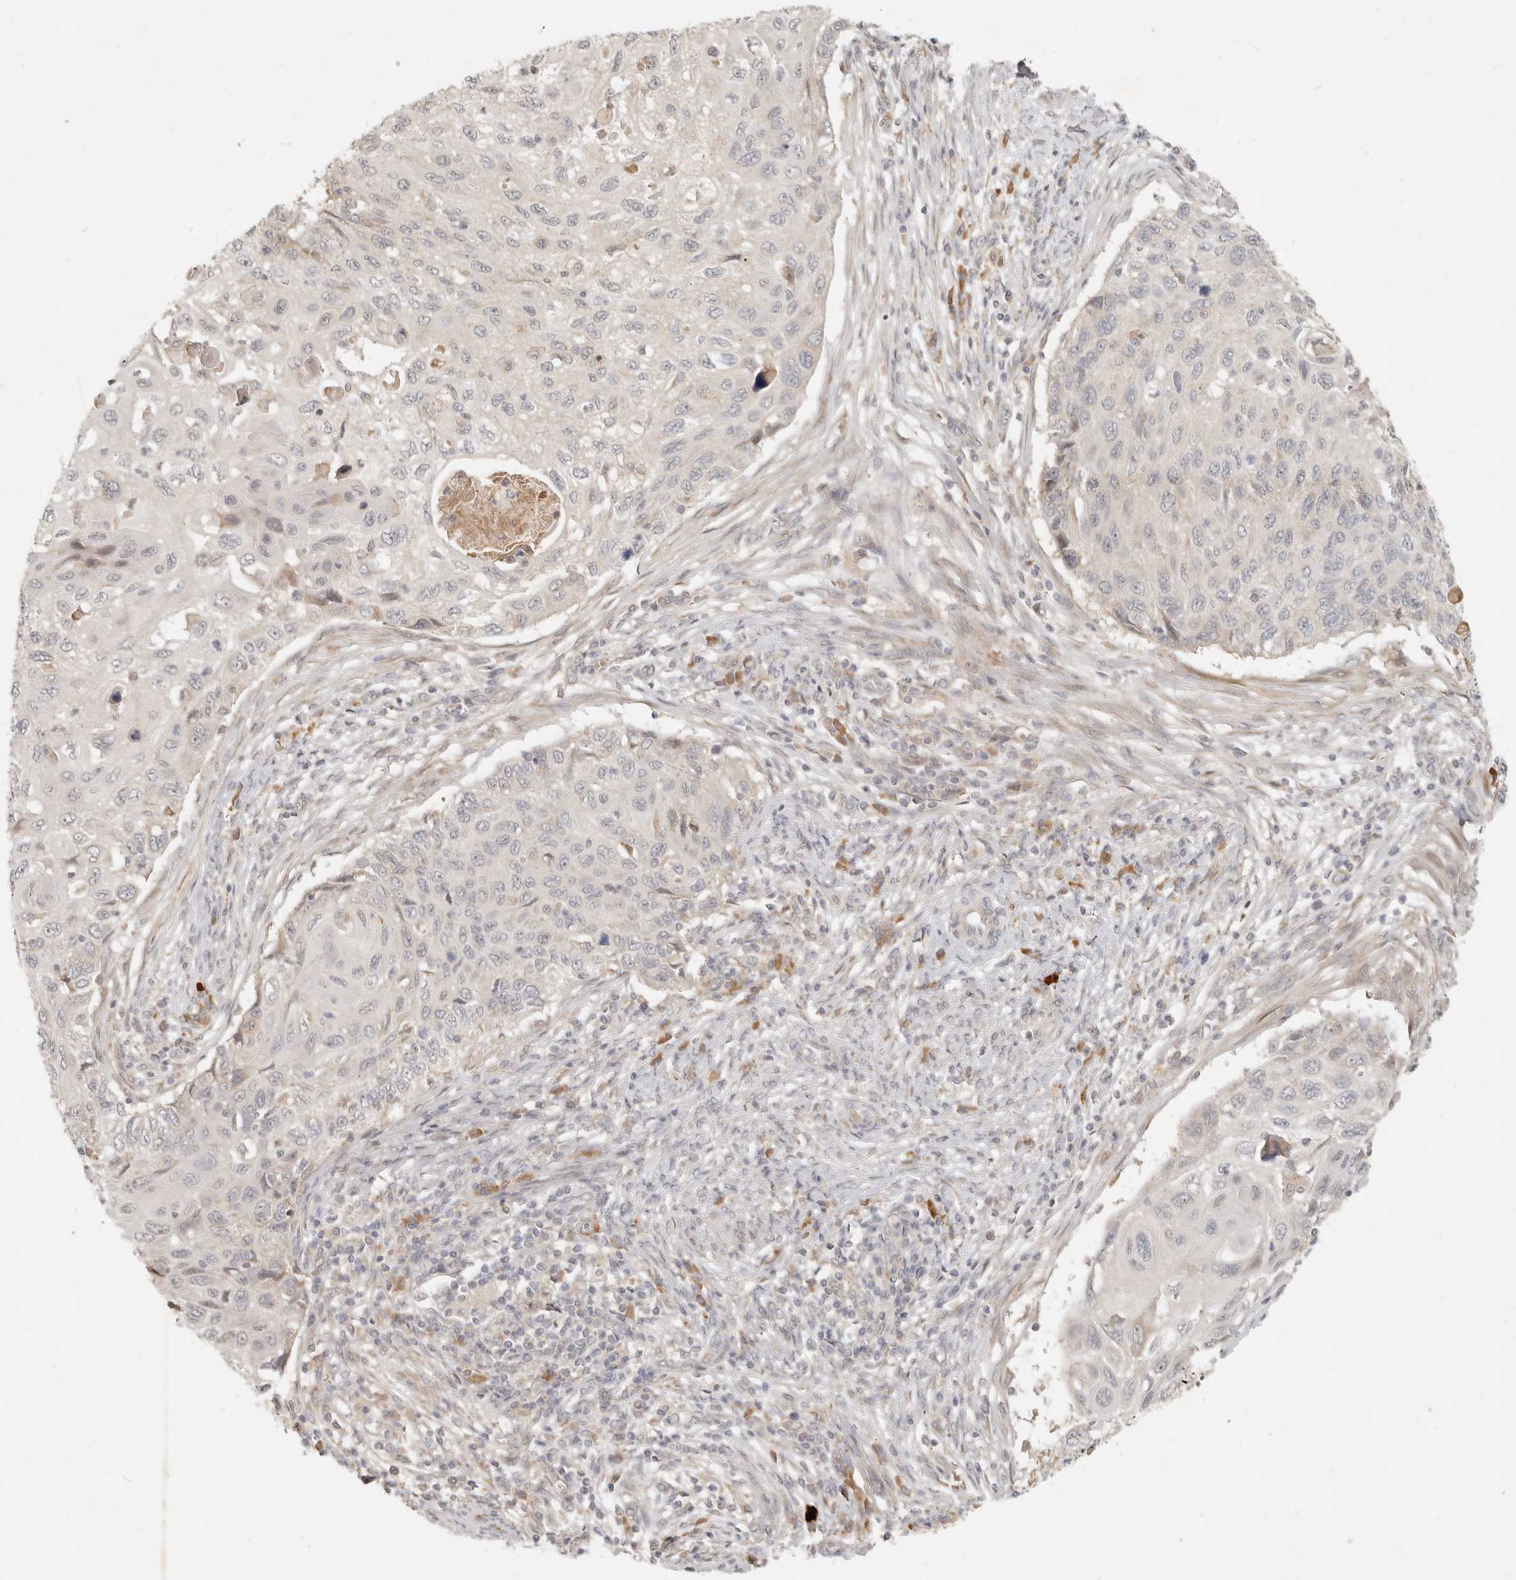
{"staining": {"intensity": "negative", "quantity": "none", "location": "none"}, "tissue": "cervical cancer", "cell_type": "Tumor cells", "image_type": "cancer", "snomed": [{"axis": "morphology", "description": "Squamous cell carcinoma, NOS"}, {"axis": "topography", "description": "Cervix"}], "caption": "Protein analysis of cervical squamous cell carcinoma reveals no significant expression in tumor cells.", "gene": "UBXN11", "patient": {"sex": "female", "age": 70}}